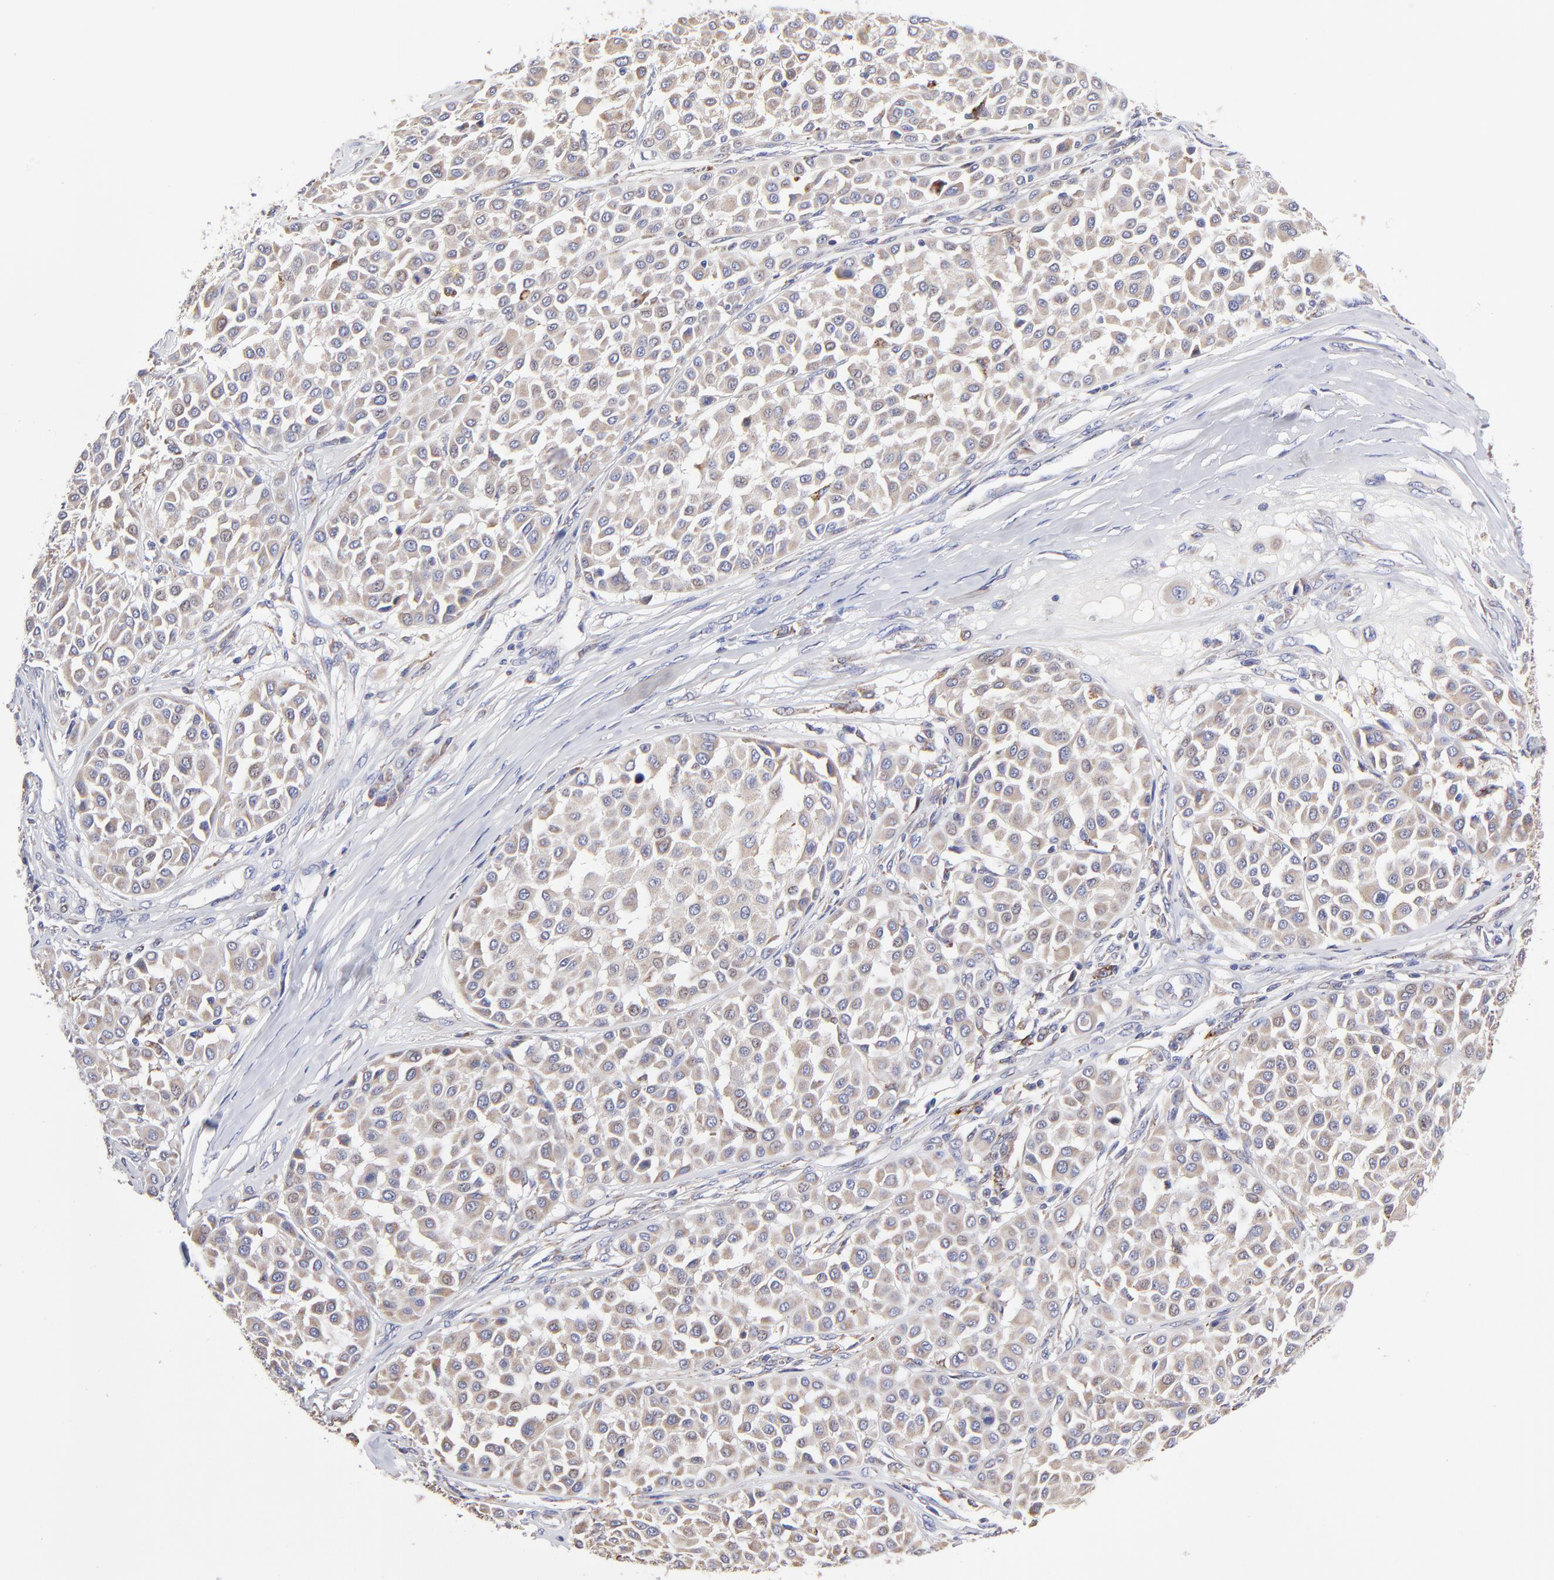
{"staining": {"intensity": "weak", "quantity": ">75%", "location": "cytoplasmic/membranous"}, "tissue": "melanoma", "cell_type": "Tumor cells", "image_type": "cancer", "snomed": [{"axis": "morphology", "description": "Malignant melanoma, Metastatic site"}, {"axis": "topography", "description": "Soft tissue"}], "caption": "Brown immunohistochemical staining in melanoma exhibits weak cytoplasmic/membranous positivity in about >75% of tumor cells. (Stains: DAB in brown, nuclei in blue, Microscopy: brightfield microscopy at high magnification).", "gene": "GCSAM", "patient": {"sex": "male", "age": 41}}